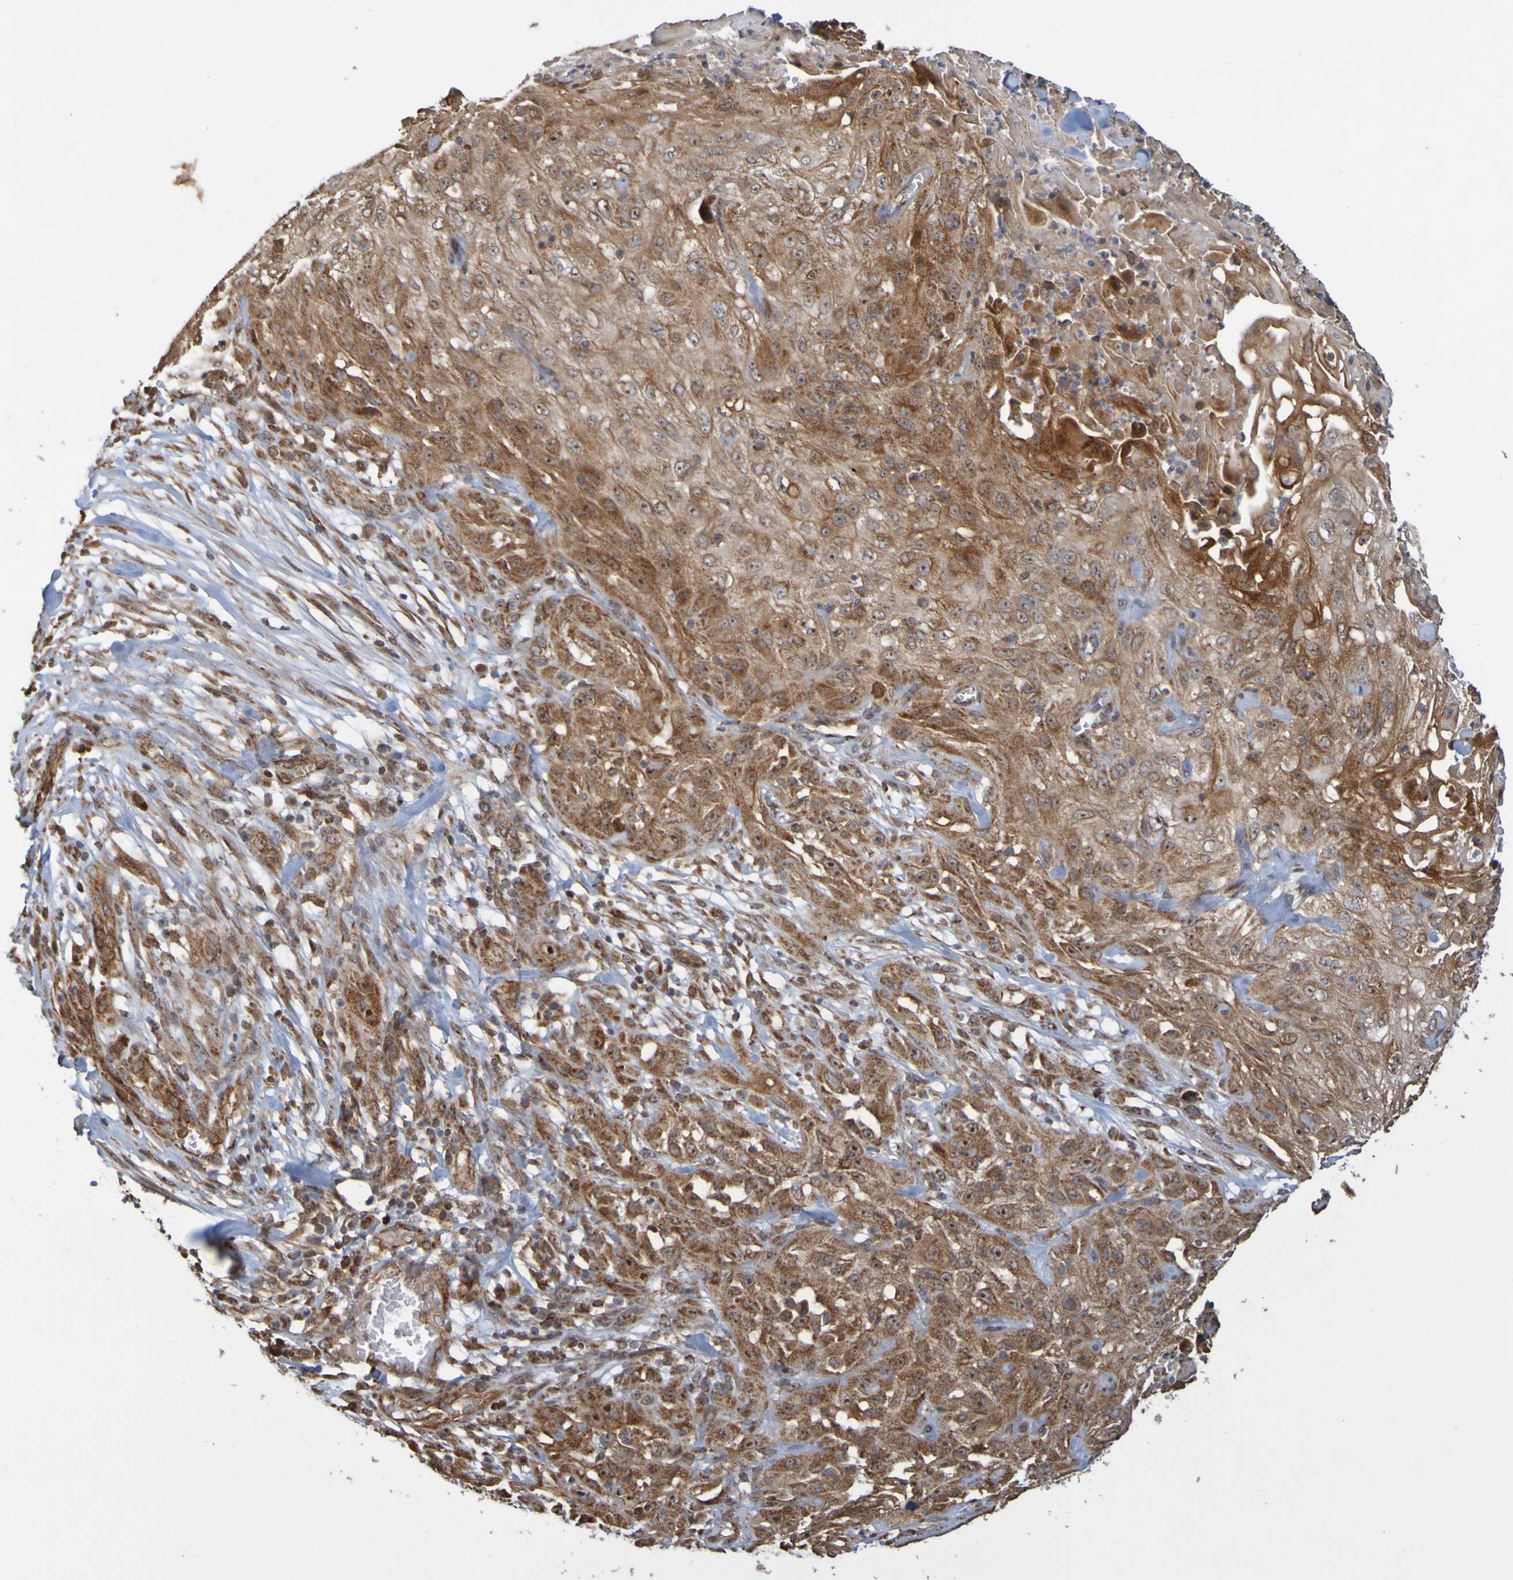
{"staining": {"intensity": "moderate", "quantity": ">75%", "location": "cytoplasmic/membranous,nuclear"}, "tissue": "skin cancer", "cell_type": "Tumor cells", "image_type": "cancer", "snomed": [{"axis": "morphology", "description": "Squamous cell carcinoma, NOS"}, {"axis": "topography", "description": "Skin"}], "caption": "IHC photomicrograph of skin cancer (squamous cell carcinoma) stained for a protein (brown), which demonstrates medium levels of moderate cytoplasmic/membranous and nuclear staining in about >75% of tumor cells.", "gene": "TMBIM1", "patient": {"sex": "male", "age": 75}}